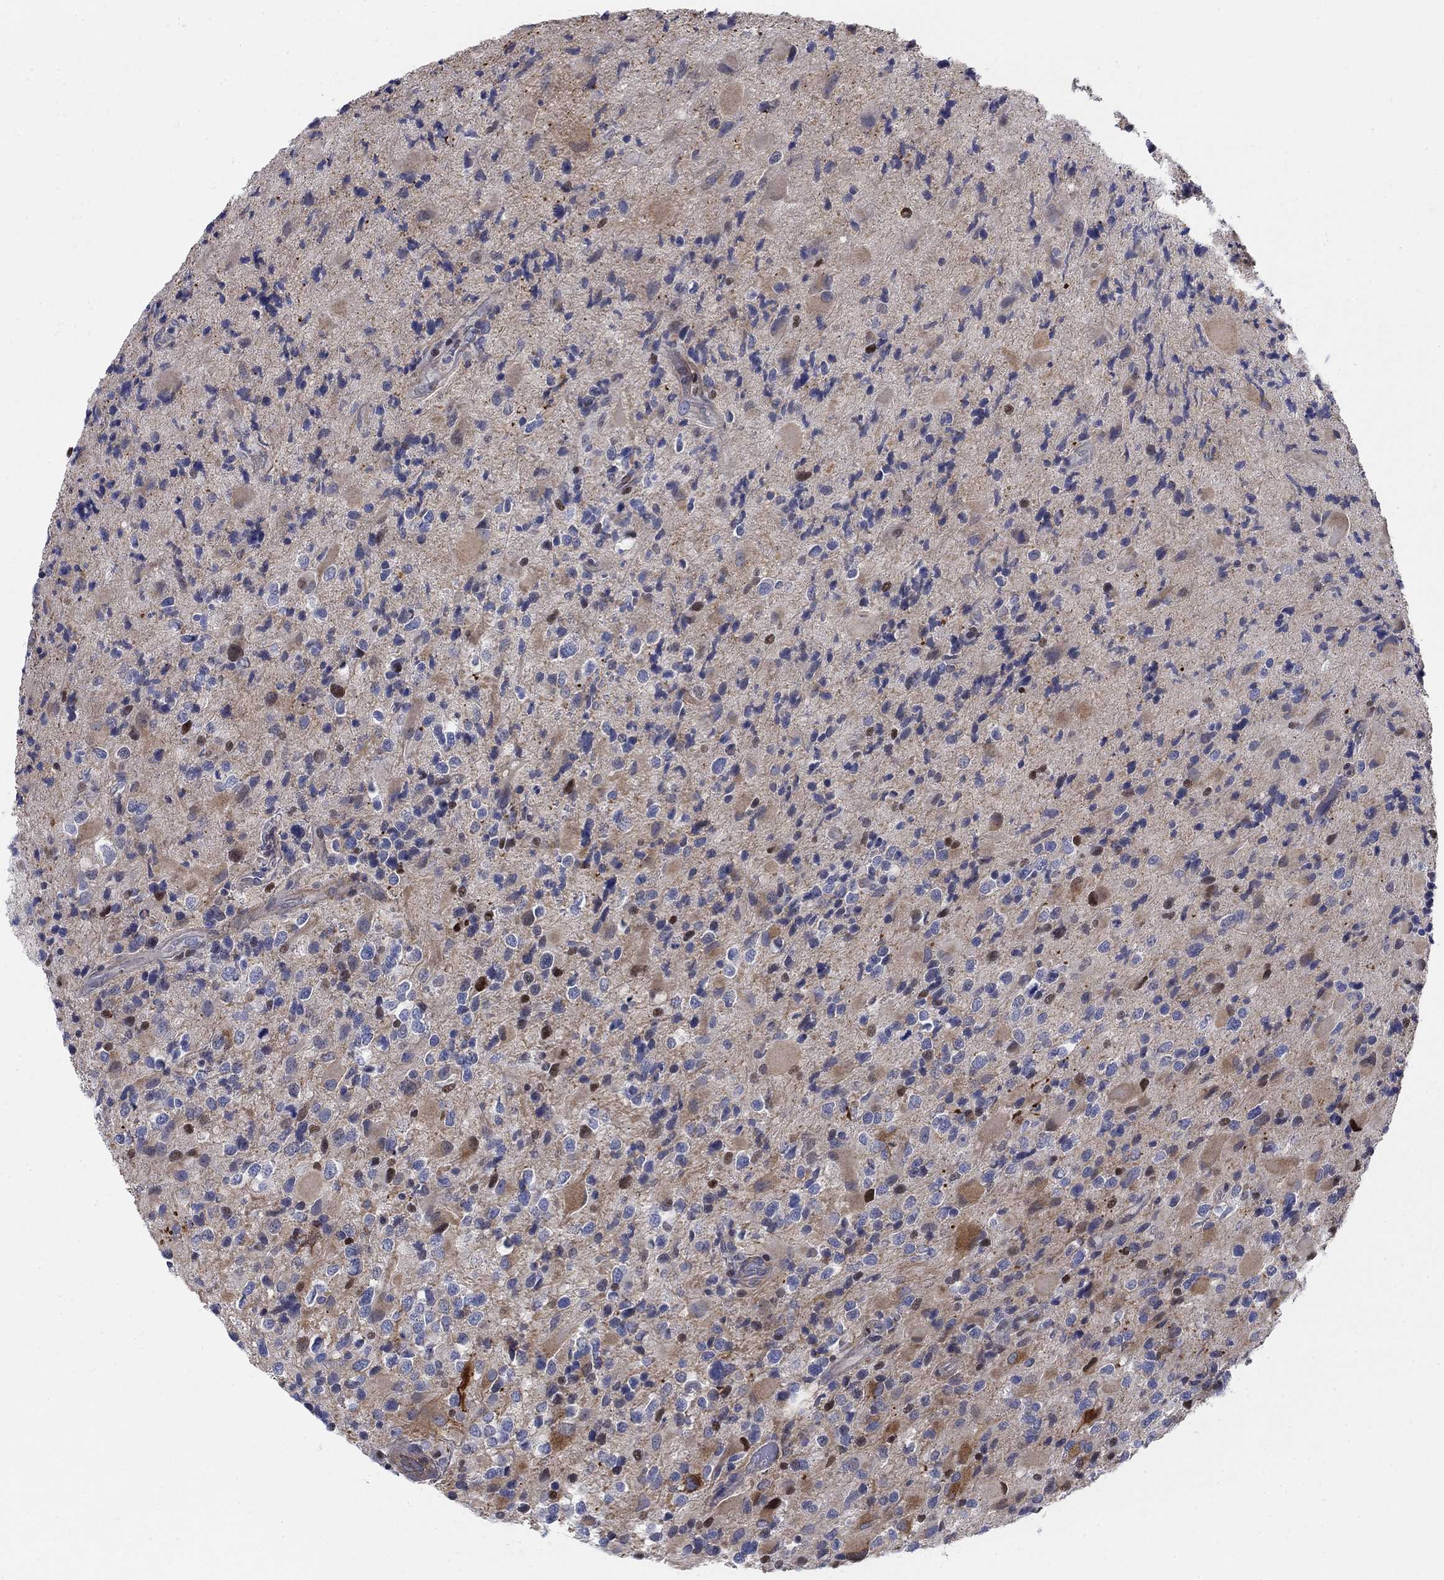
{"staining": {"intensity": "negative", "quantity": "none", "location": "none"}, "tissue": "glioma", "cell_type": "Tumor cells", "image_type": "cancer", "snomed": [{"axis": "morphology", "description": "Glioma, malignant, Low grade"}, {"axis": "topography", "description": "Brain"}], "caption": "Immunohistochemistry (IHC) image of glioma stained for a protein (brown), which exhibits no positivity in tumor cells.", "gene": "MYO3A", "patient": {"sex": "female", "age": 32}}